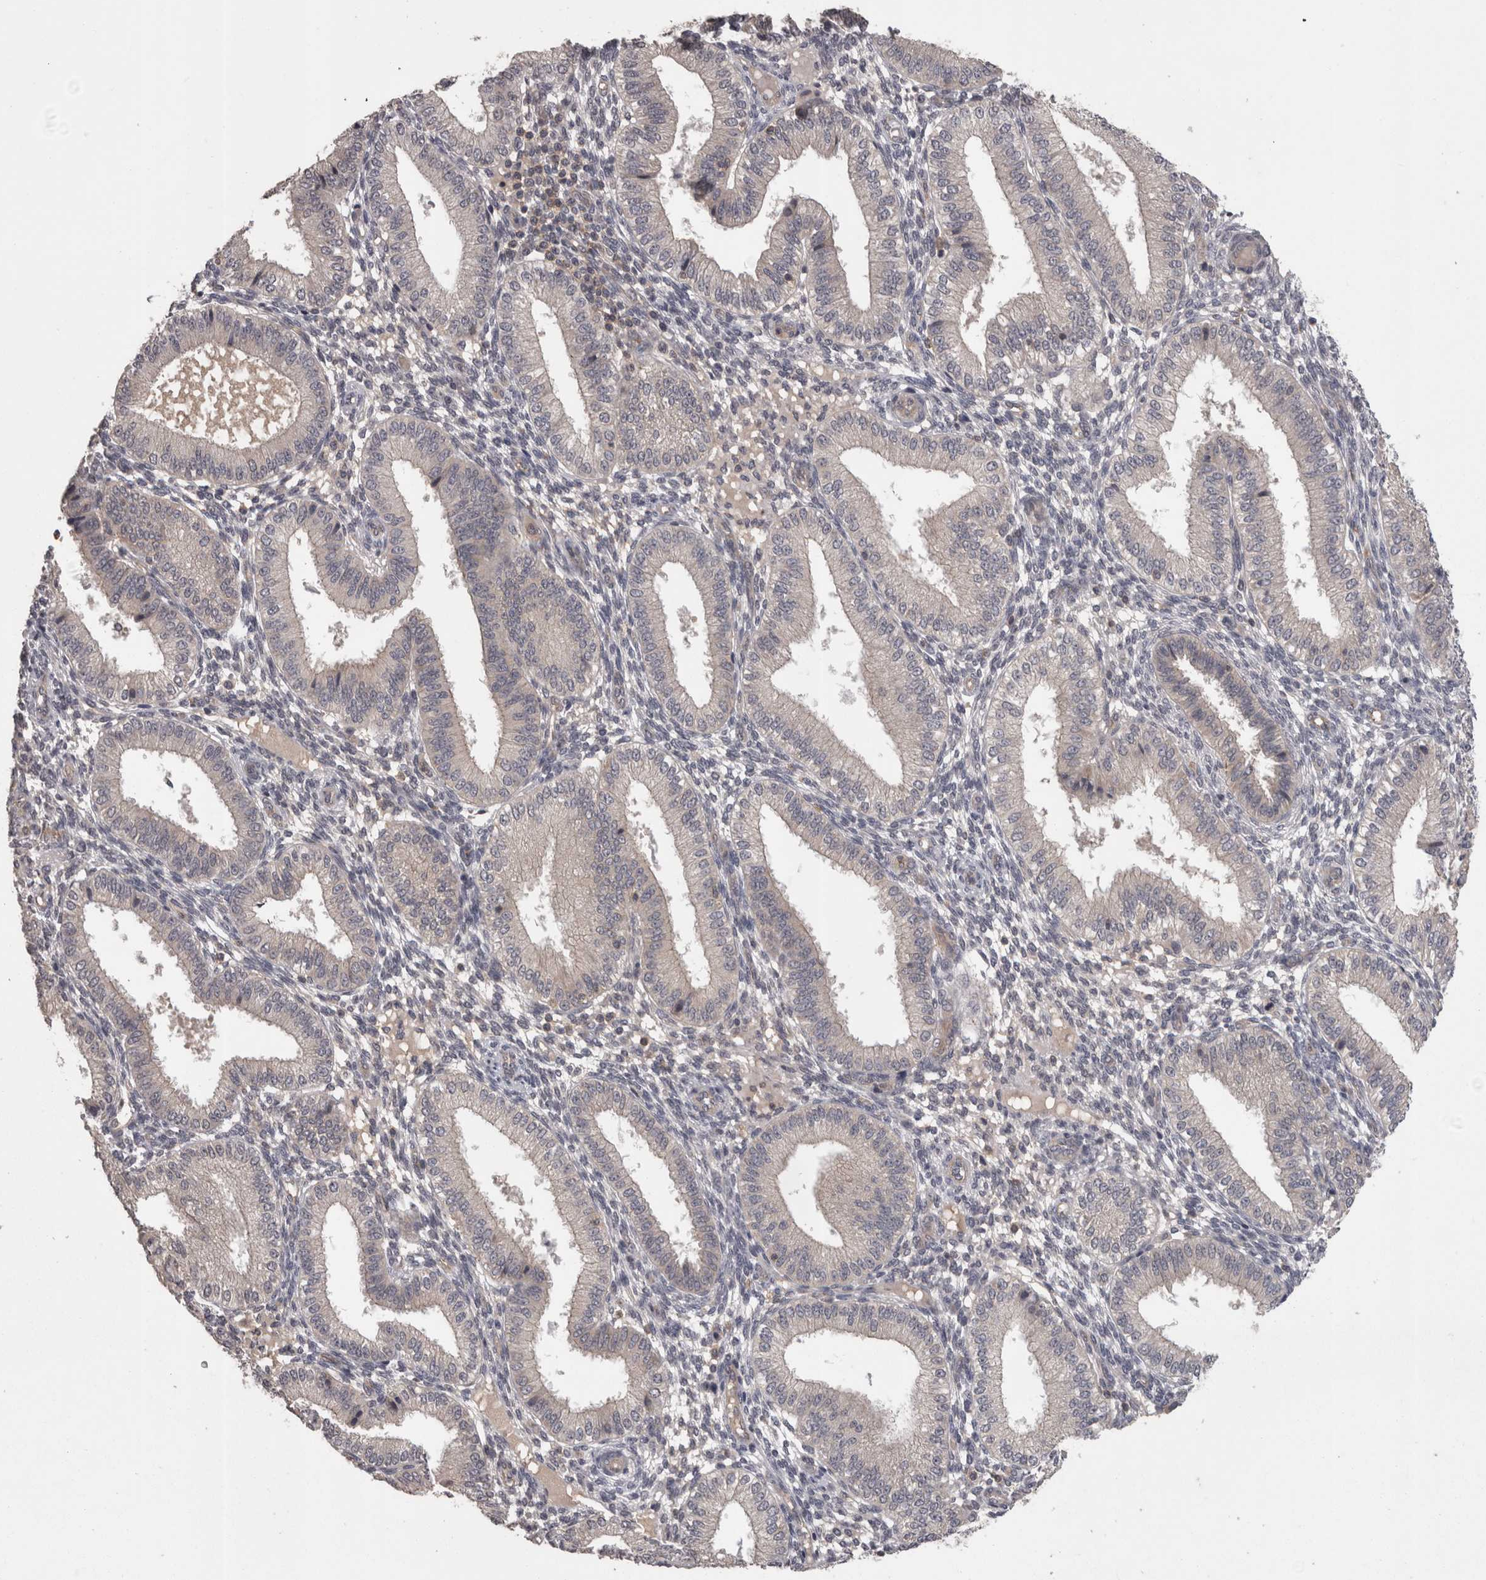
{"staining": {"intensity": "negative", "quantity": "none", "location": "none"}, "tissue": "endometrium", "cell_type": "Cells in endometrial stroma", "image_type": "normal", "snomed": [{"axis": "morphology", "description": "Normal tissue, NOS"}, {"axis": "topography", "description": "Endometrium"}], "caption": "This photomicrograph is of unremarkable endometrium stained with immunohistochemistry (IHC) to label a protein in brown with the nuclei are counter-stained blue. There is no expression in cells in endometrial stroma. (DAB IHC, high magnification).", "gene": "PON3", "patient": {"sex": "female", "age": 39}}